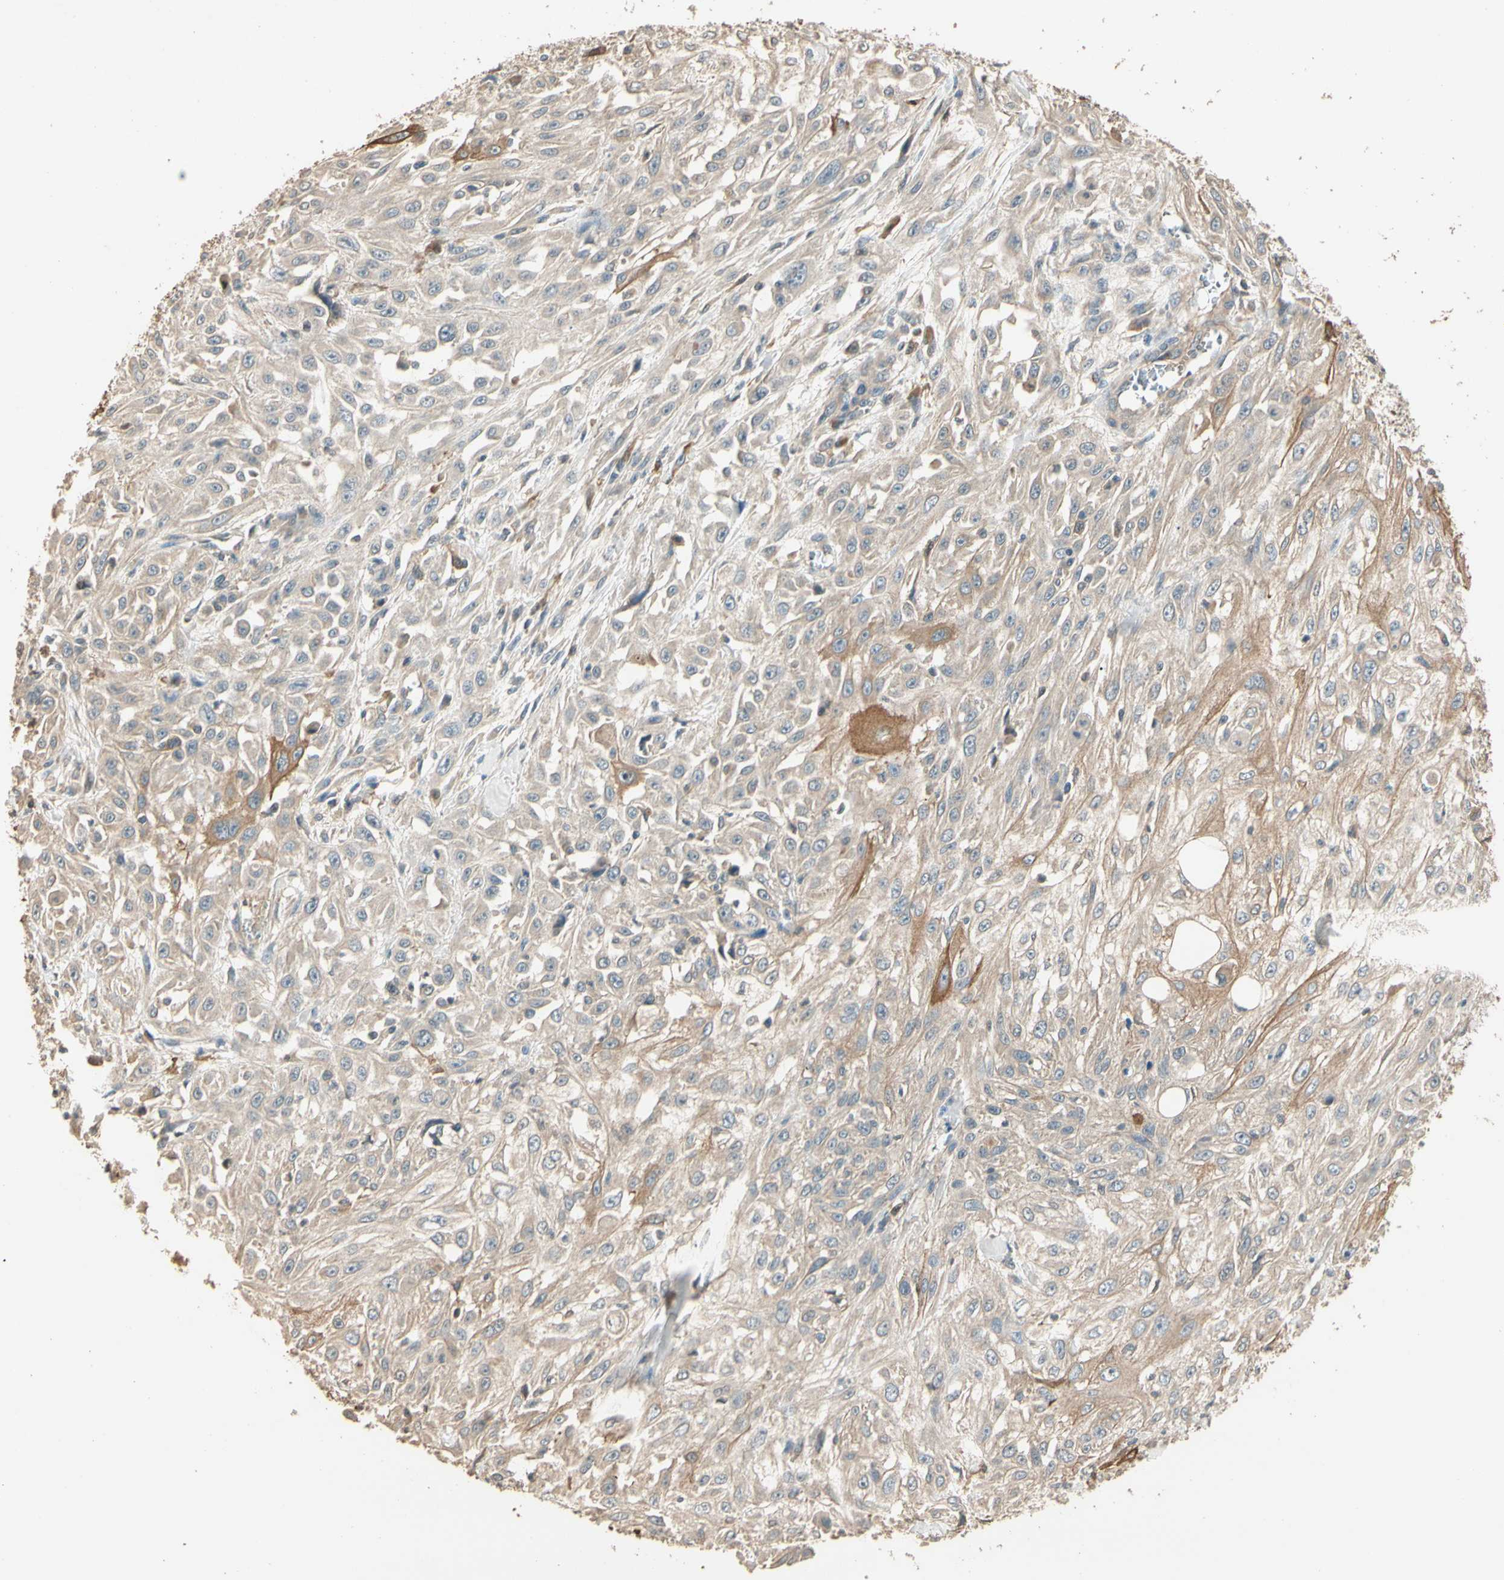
{"staining": {"intensity": "weak", "quantity": "25%-75%", "location": "cytoplasmic/membranous"}, "tissue": "skin cancer", "cell_type": "Tumor cells", "image_type": "cancer", "snomed": [{"axis": "morphology", "description": "Squamous cell carcinoma, NOS"}, {"axis": "topography", "description": "Skin"}], "caption": "A micrograph of human skin cancer stained for a protein displays weak cytoplasmic/membranous brown staining in tumor cells. (DAB IHC with brightfield microscopy, high magnification).", "gene": "CDH6", "patient": {"sex": "male", "age": 75}}